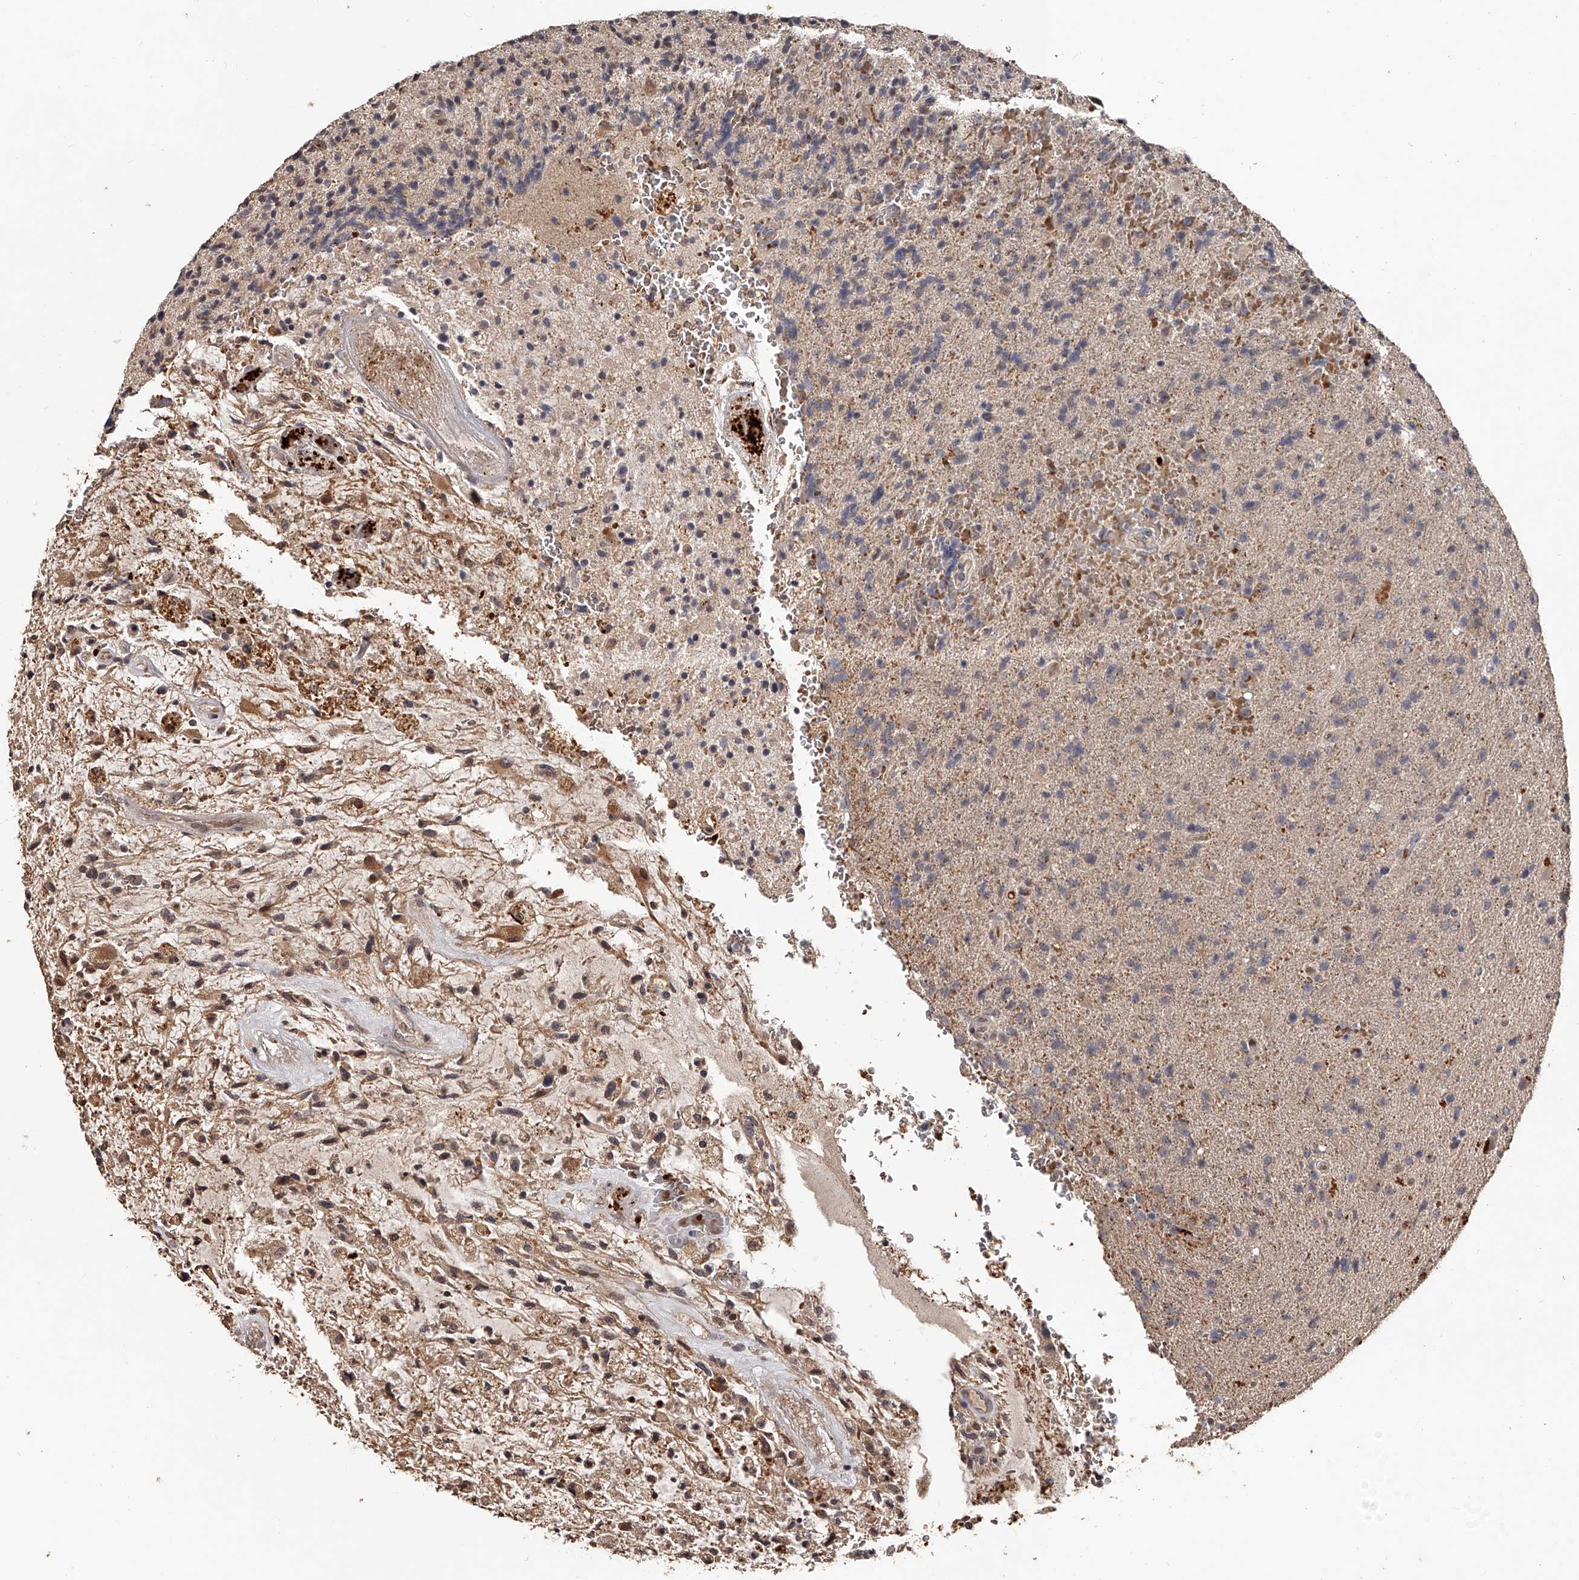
{"staining": {"intensity": "weak", "quantity": ">75%", "location": "cytoplasmic/membranous"}, "tissue": "glioma", "cell_type": "Tumor cells", "image_type": "cancer", "snomed": [{"axis": "morphology", "description": "Glioma, malignant, High grade"}, {"axis": "topography", "description": "Brain"}], "caption": "Immunohistochemistry (IHC) staining of glioma, which exhibits low levels of weak cytoplasmic/membranous expression in approximately >75% of tumor cells indicating weak cytoplasmic/membranous protein expression. The staining was performed using DAB (brown) for protein detection and nuclei were counterstained in hematoxylin (blue).", "gene": "URGCP", "patient": {"sex": "male", "age": 72}}